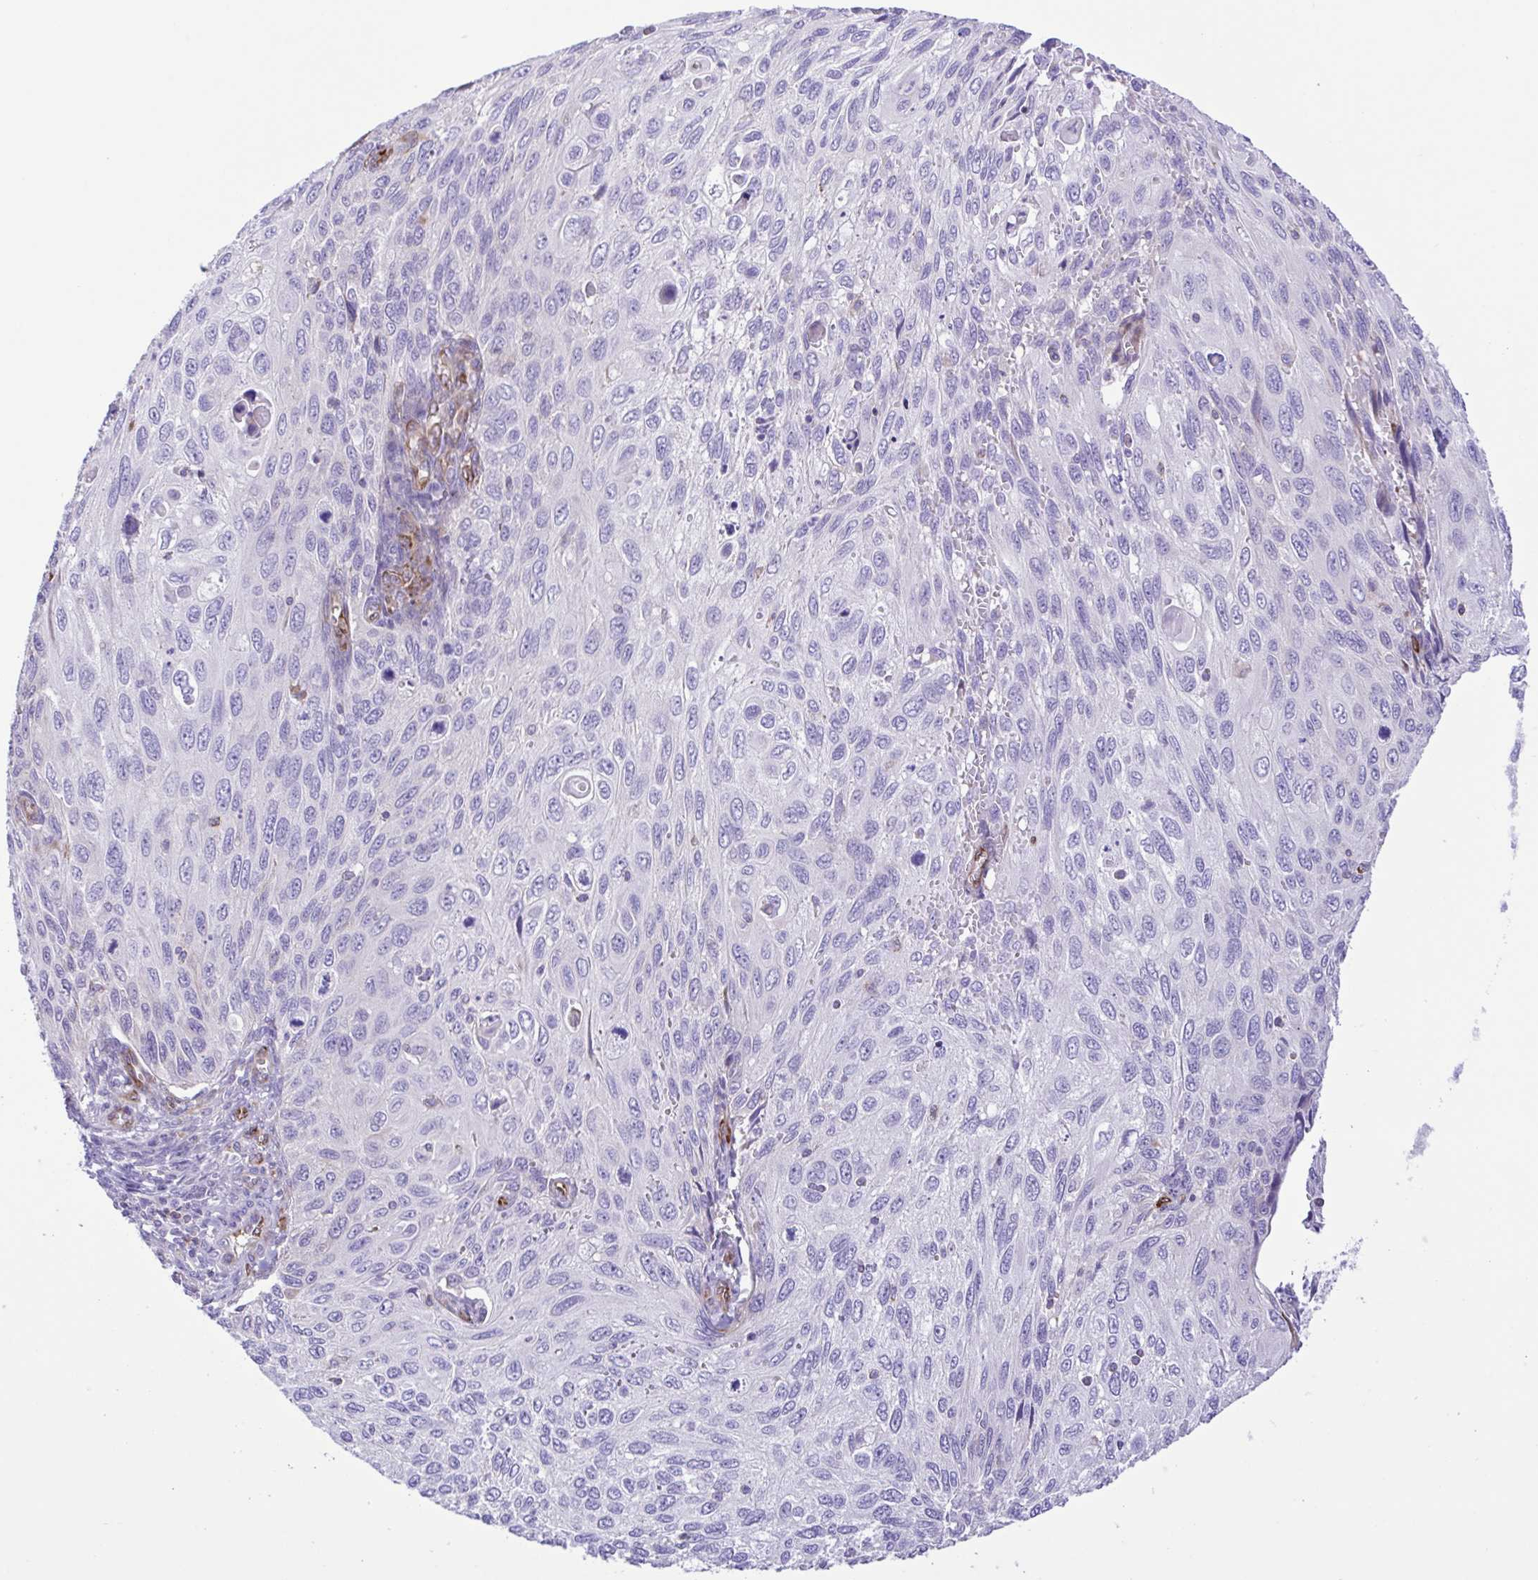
{"staining": {"intensity": "negative", "quantity": "none", "location": "none"}, "tissue": "cervical cancer", "cell_type": "Tumor cells", "image_type": "cancer", "snomed": [{"axis": "morphology", "description": "Squamous cell carcinoma, NOS"}, {"axis": "topography", "description": "Cervix"}], "caption": "Human cervical cancer stained for a protein using immunohistochemistry (IHC) shows no expression in tumor cells.", "gene": "FLT1", "patient": {"sex": "female", "age": 70}}